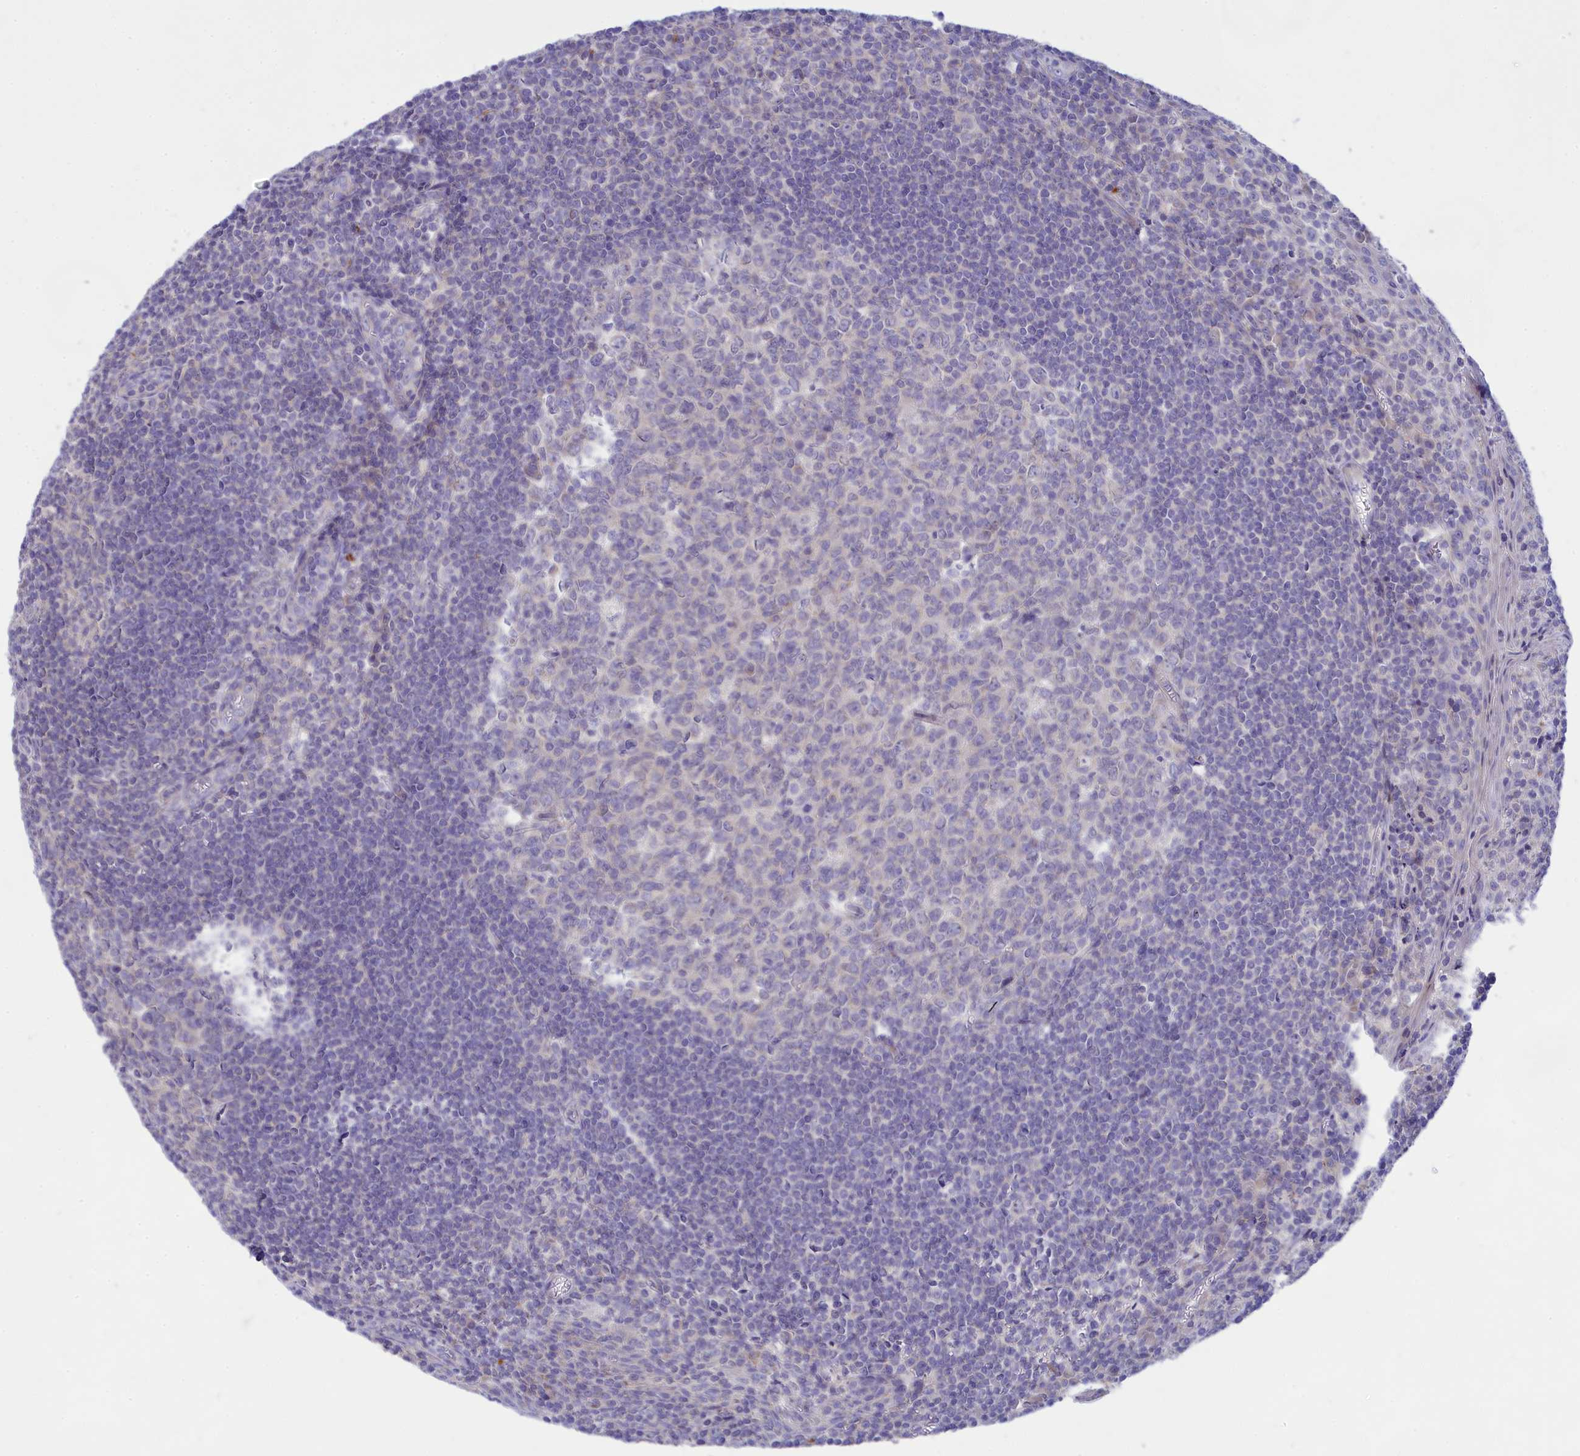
{"staining": {"intensity": "negative", "quantity": "none", "location": "none"}, "tissue": "tonsil", "cell_type": "Germinal center cells", "image_type": "normal", "snomed": [{"axis": "morphology", "description": "Normal tissue, NOS"}, {"axis": "topography", "description": "Tonsil"}], "caption": "Immunohistochemistry (IHC) image of unremarkable tonsil: human tonsil stained with DAB (3,3'-diaminobenzidine) reveals no significant protein staining in germinal center cells.", "gene": "TMEM30B", "patient": {"sex": "male", "age": 27}}